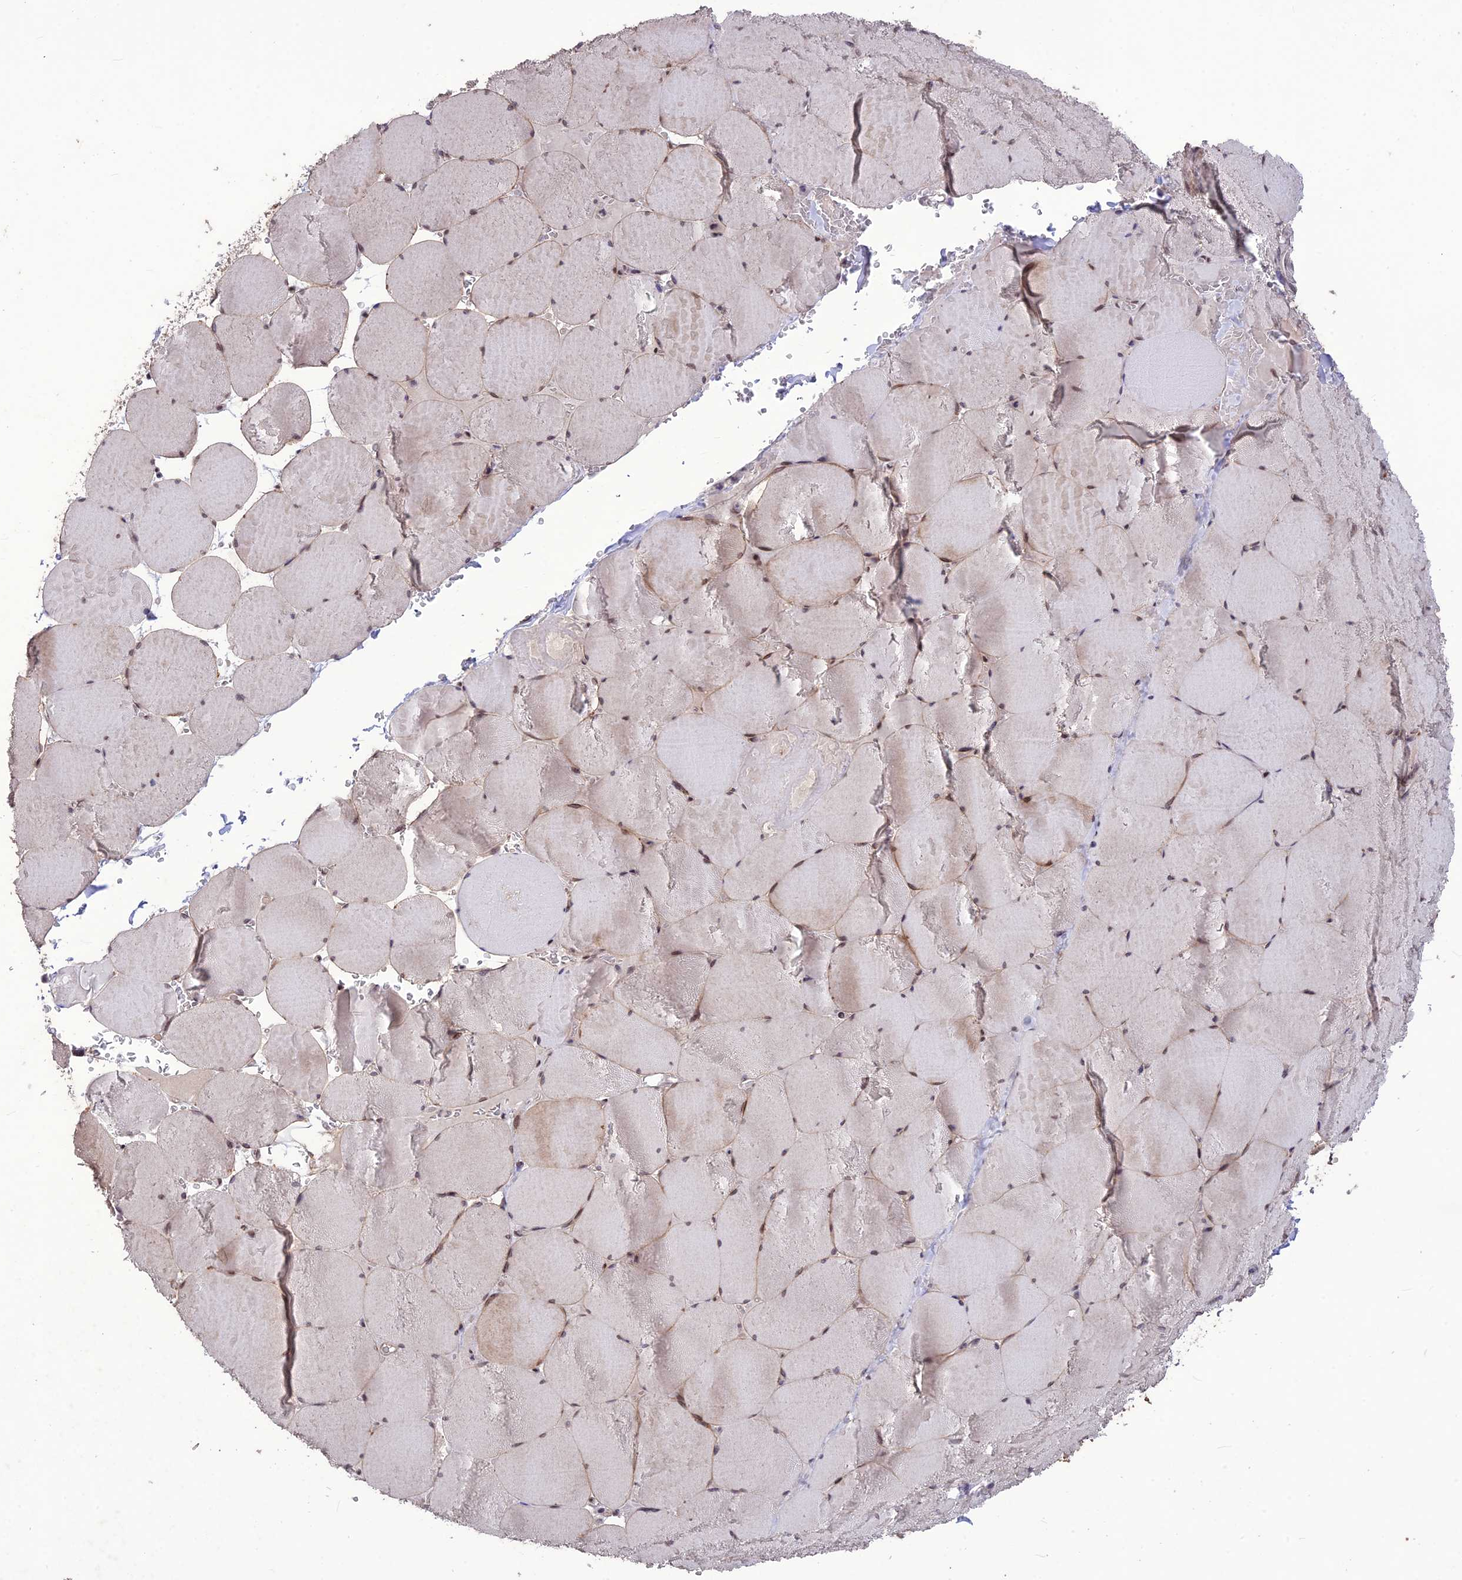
{"staining": {"intensity": "moderate", "quantity": "25%-75%", "location": "cytoplasmic/membranous,nuclear"}, "tissue": "skeletal muscle", "cell_type": "Myocytes", "image_type": "normal", "snomed": [{"axis": "morphology", "description": "Normal tissue, NOS"}, {"axis": "topography", "description": "Skeletal muscle"}, {"axis": "topography", "description": "Head-Neck"}], "caption": "DAB immunohistochemical staining of normal skeletal muscle exhibits moderate cytoplasmic/membranous,nuclear protein staining in about 25%-75% of myocytes. Immunohistochemistry (ihc) stains the protein of interest in brown and the nuclei are stained blue.", "gene": "DIS3", "patient": {"sex": "male", "age": 66}}